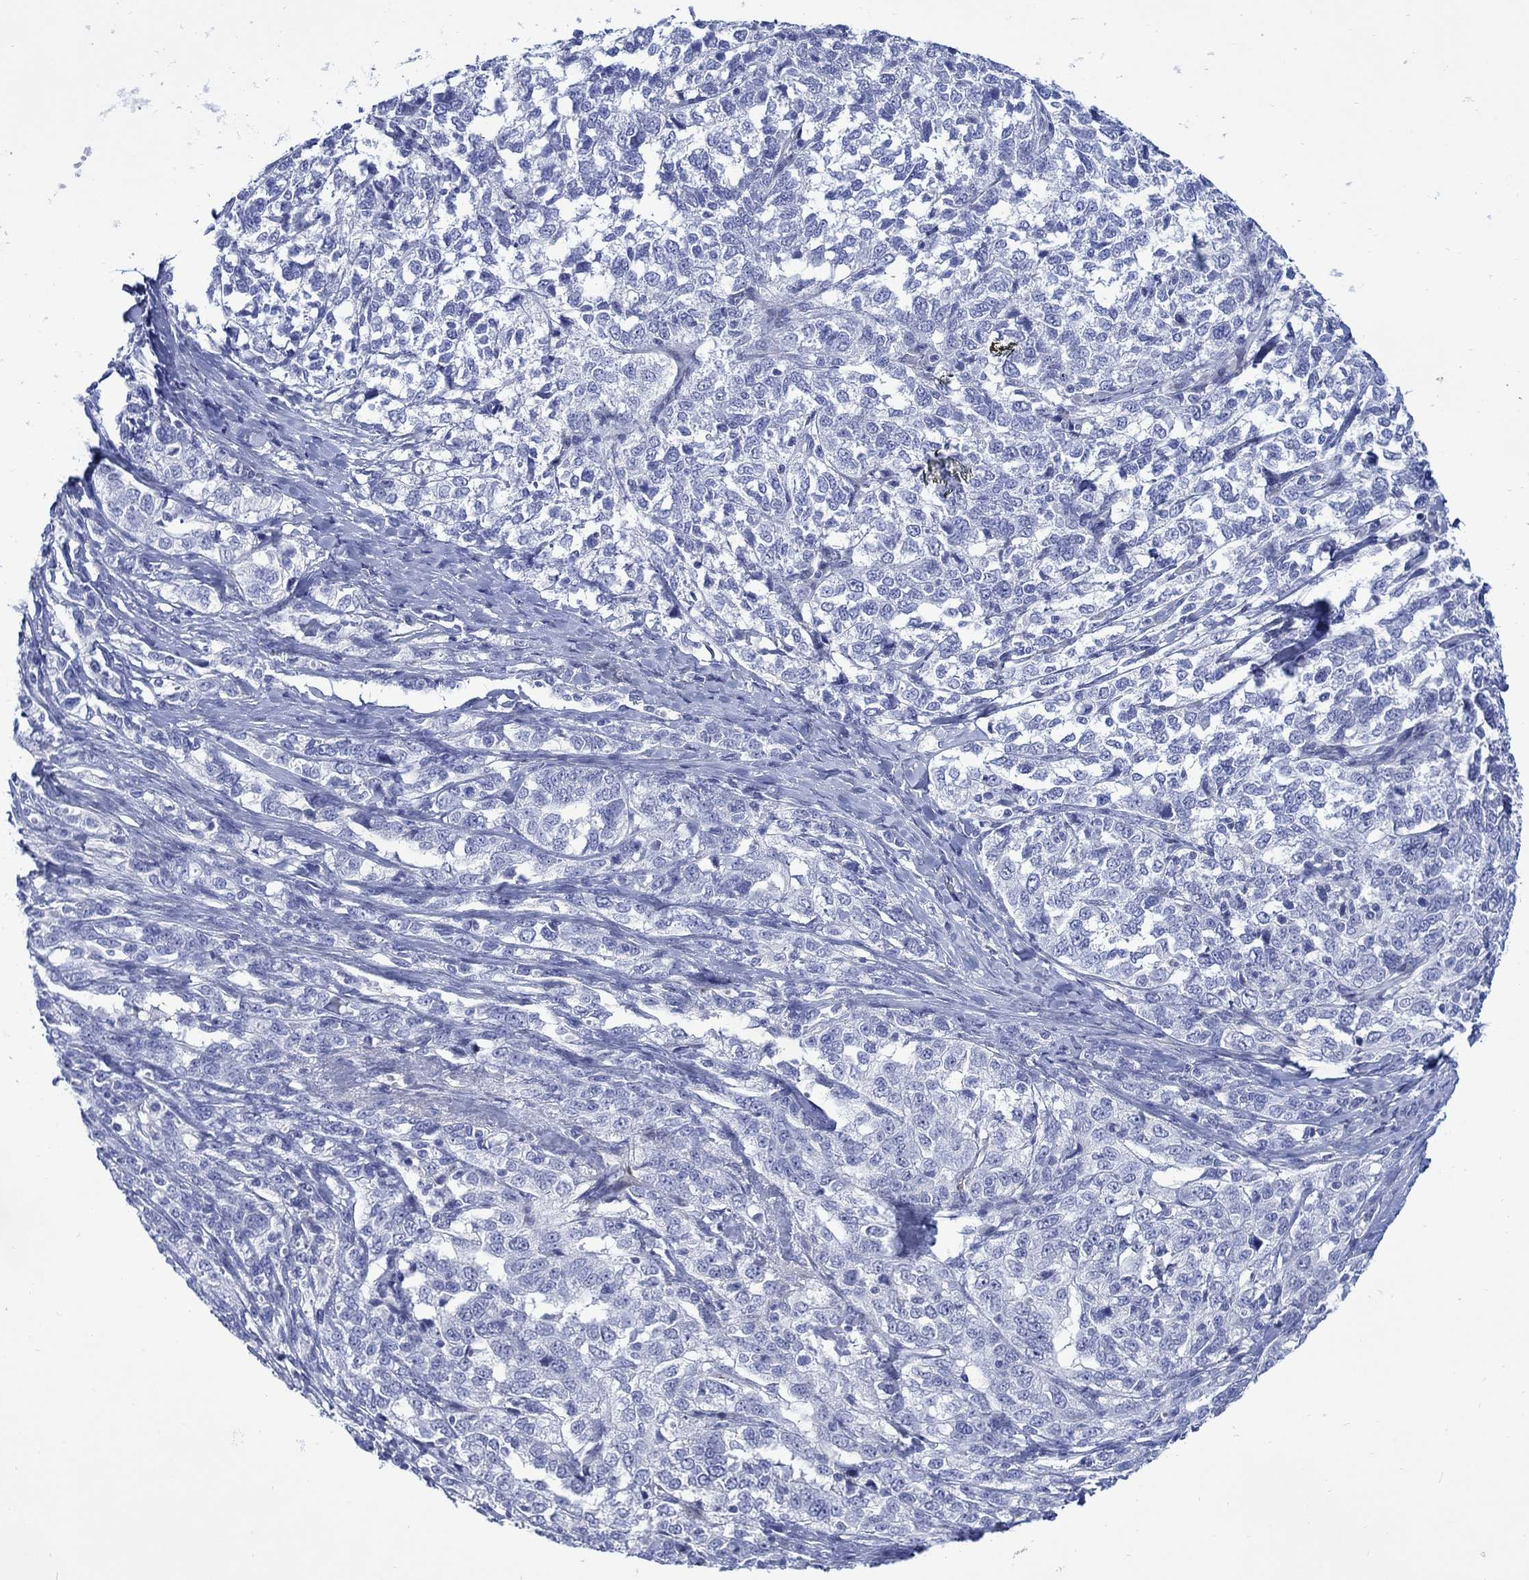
{"staining": {"intensity": "negative", "quantity": "none", "location": "none"}, "tissue": "ovarian cancer", "cell_type": "Tumor cells", "image_type": "cancer", "snomed": [{"axis": "morphology", "description": "Cystadenocarcinoma, serous, NOS"}, {"axis": "topography", "description": "Ovary"}], "caption": "An image of human ovarian serous cystadenocarcinoma is negative for staining in tumor cells.", "gene": "KSR2", "patient": {"sex": "female", "age": 71}}